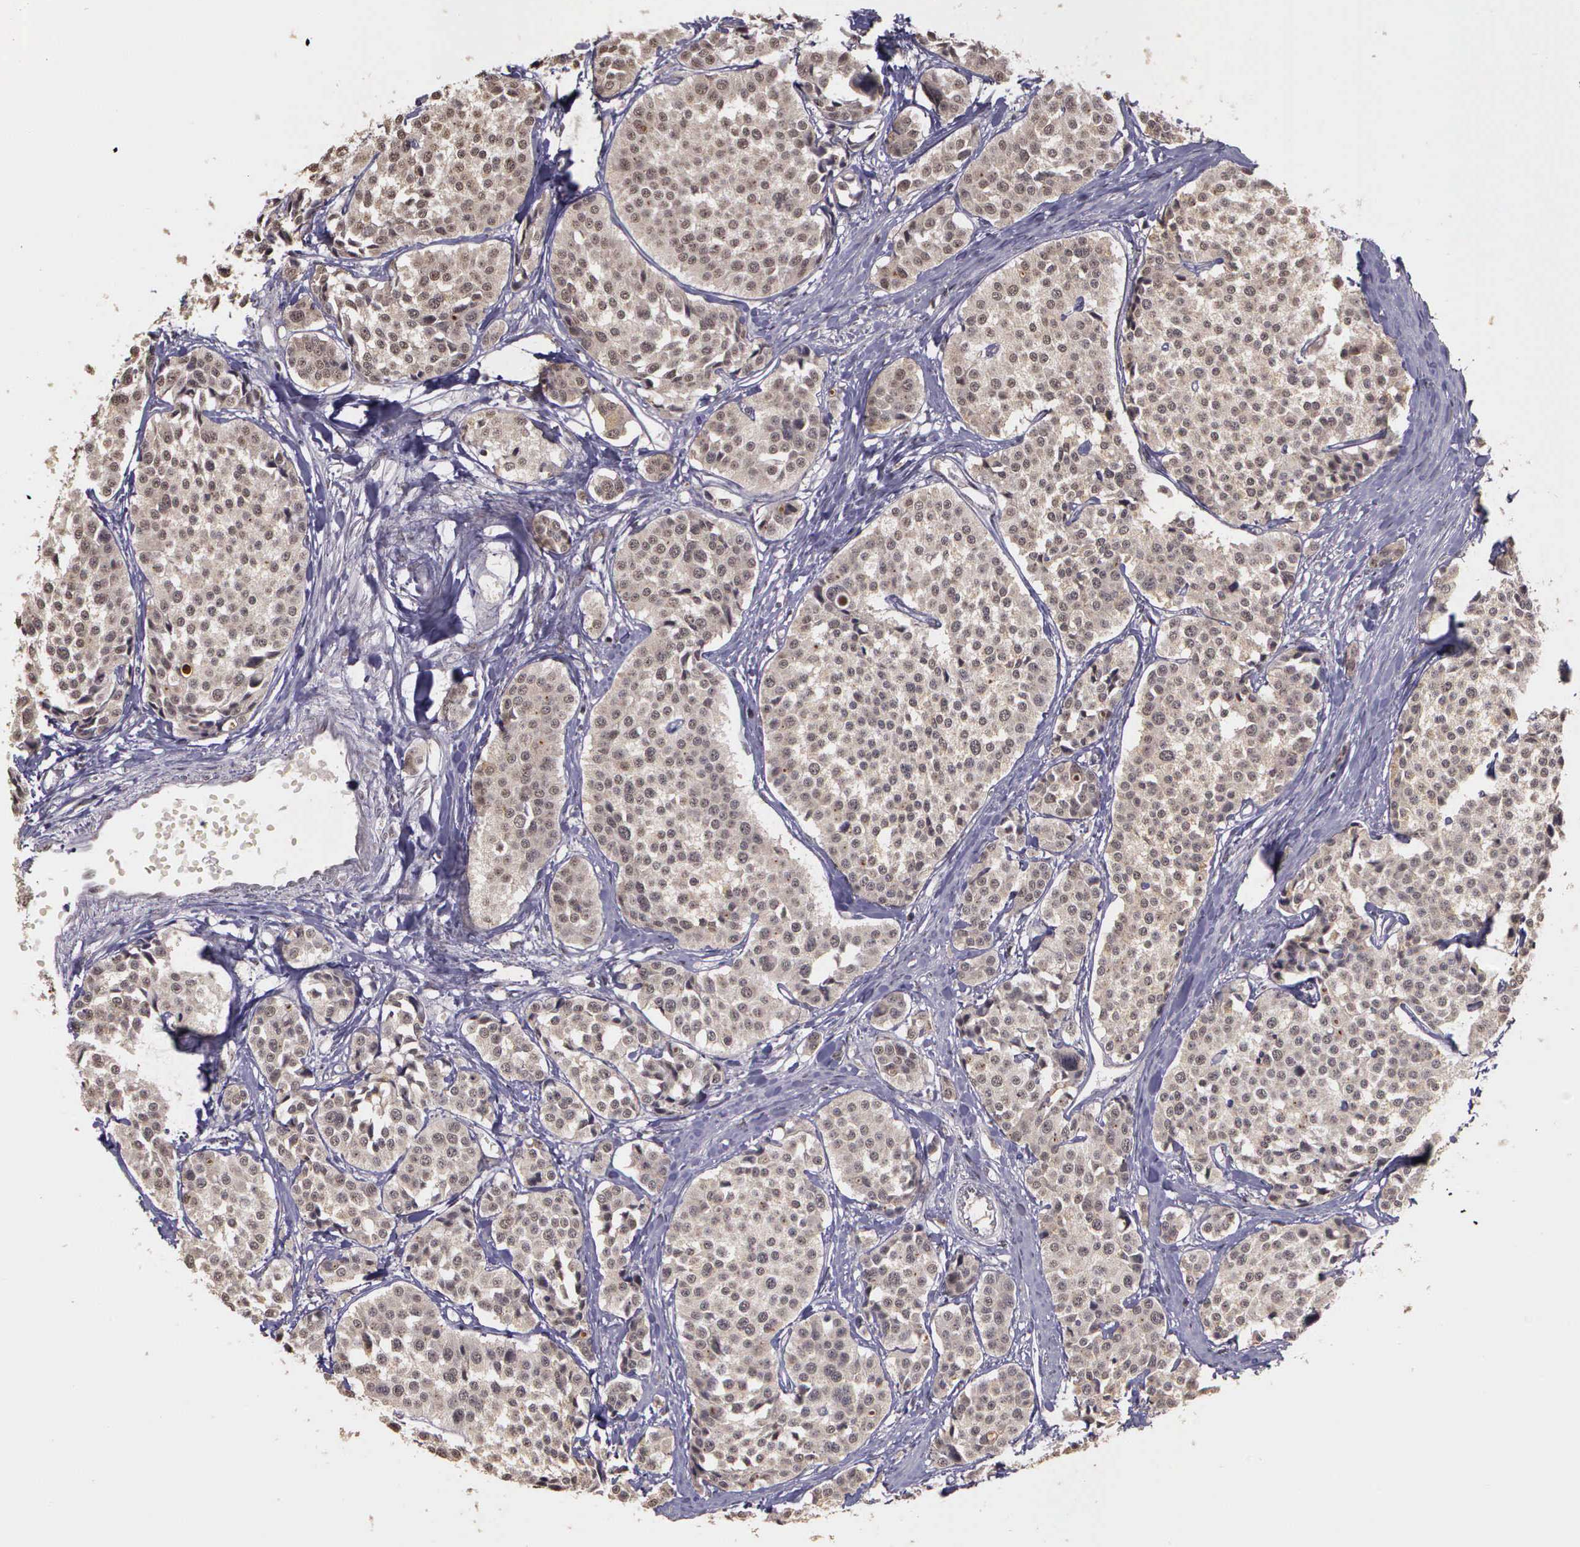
{"staining": {"intensity": "negative", "quantity": "none", "location": "none"}, "tissue": "carcinoid", "cell_type": "Tumor cells", "image_type": "cancer", "snomed": [{"axis": "morphology", "description": "Carcinoid, malignant, NOS"}, {"axis": "topography", "description": "Small intestine"}], "caption": "IHC photomicrograph of human carcinoid (malignant) stained for a protein (brown), which demonstrates no positivity in tumor cells.", "gene": "ARMCX5", "patient": {"sex": "male", "age": 60}}